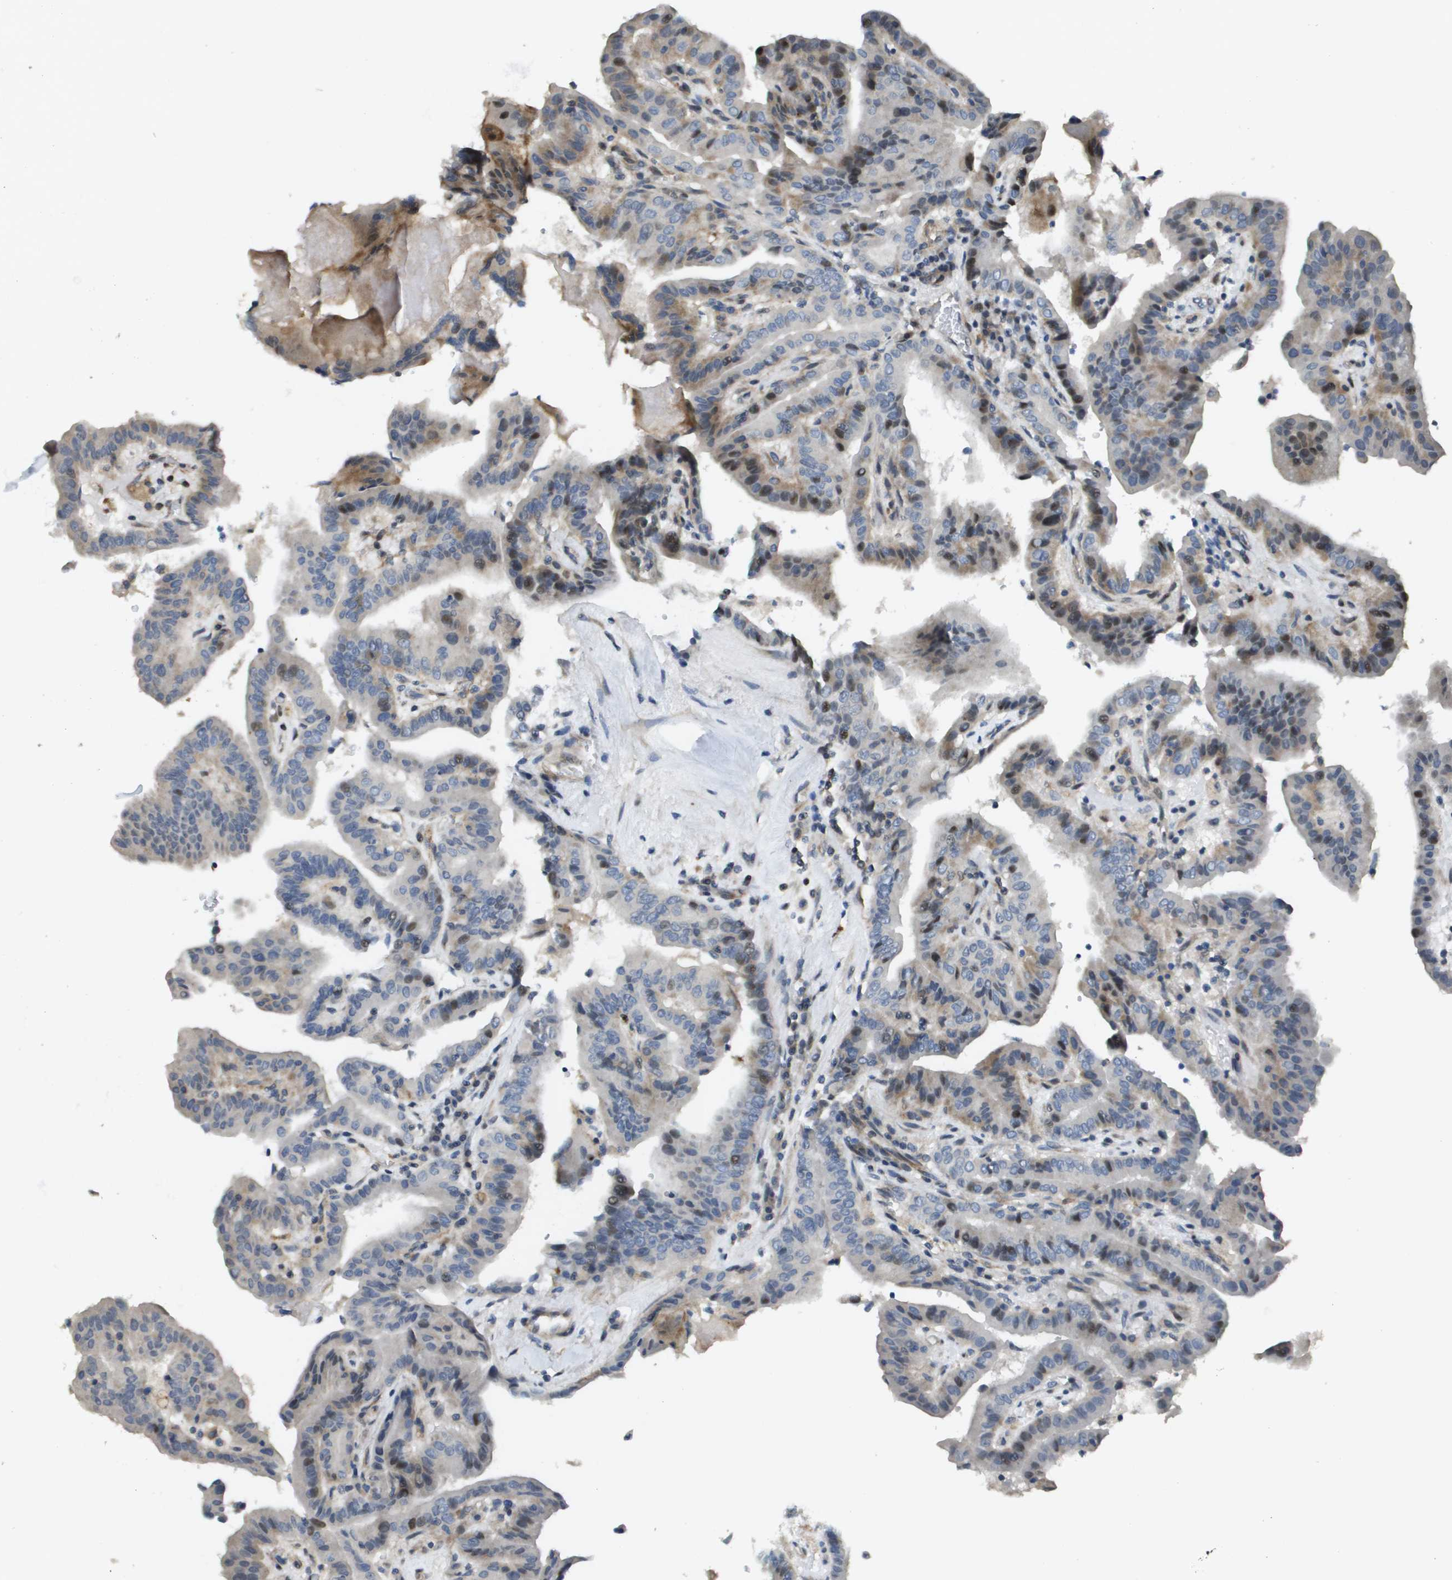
{"staining": {"intensity": "moderate", "quantity": "<25%", "location": "nuclear"}, "tissue": "thyroid cancer", "cell_type": "Tumor cells", "image_type": "cancer", "snomed": [{"axis": "morphology", "description": "Papillary adenocarcinoma, NOS"}, {"axis": "topography", "description": "Thyroid gland"}], "caption": "An IHC image of neoplastic tissue is shown. Protein staining in brown highlights moderate nuclear positivity in thyroid papillary adenocarcinoma within tumor cells.", "gene": "SCN4B", "patient": {"sex": "male", "age": 33}}